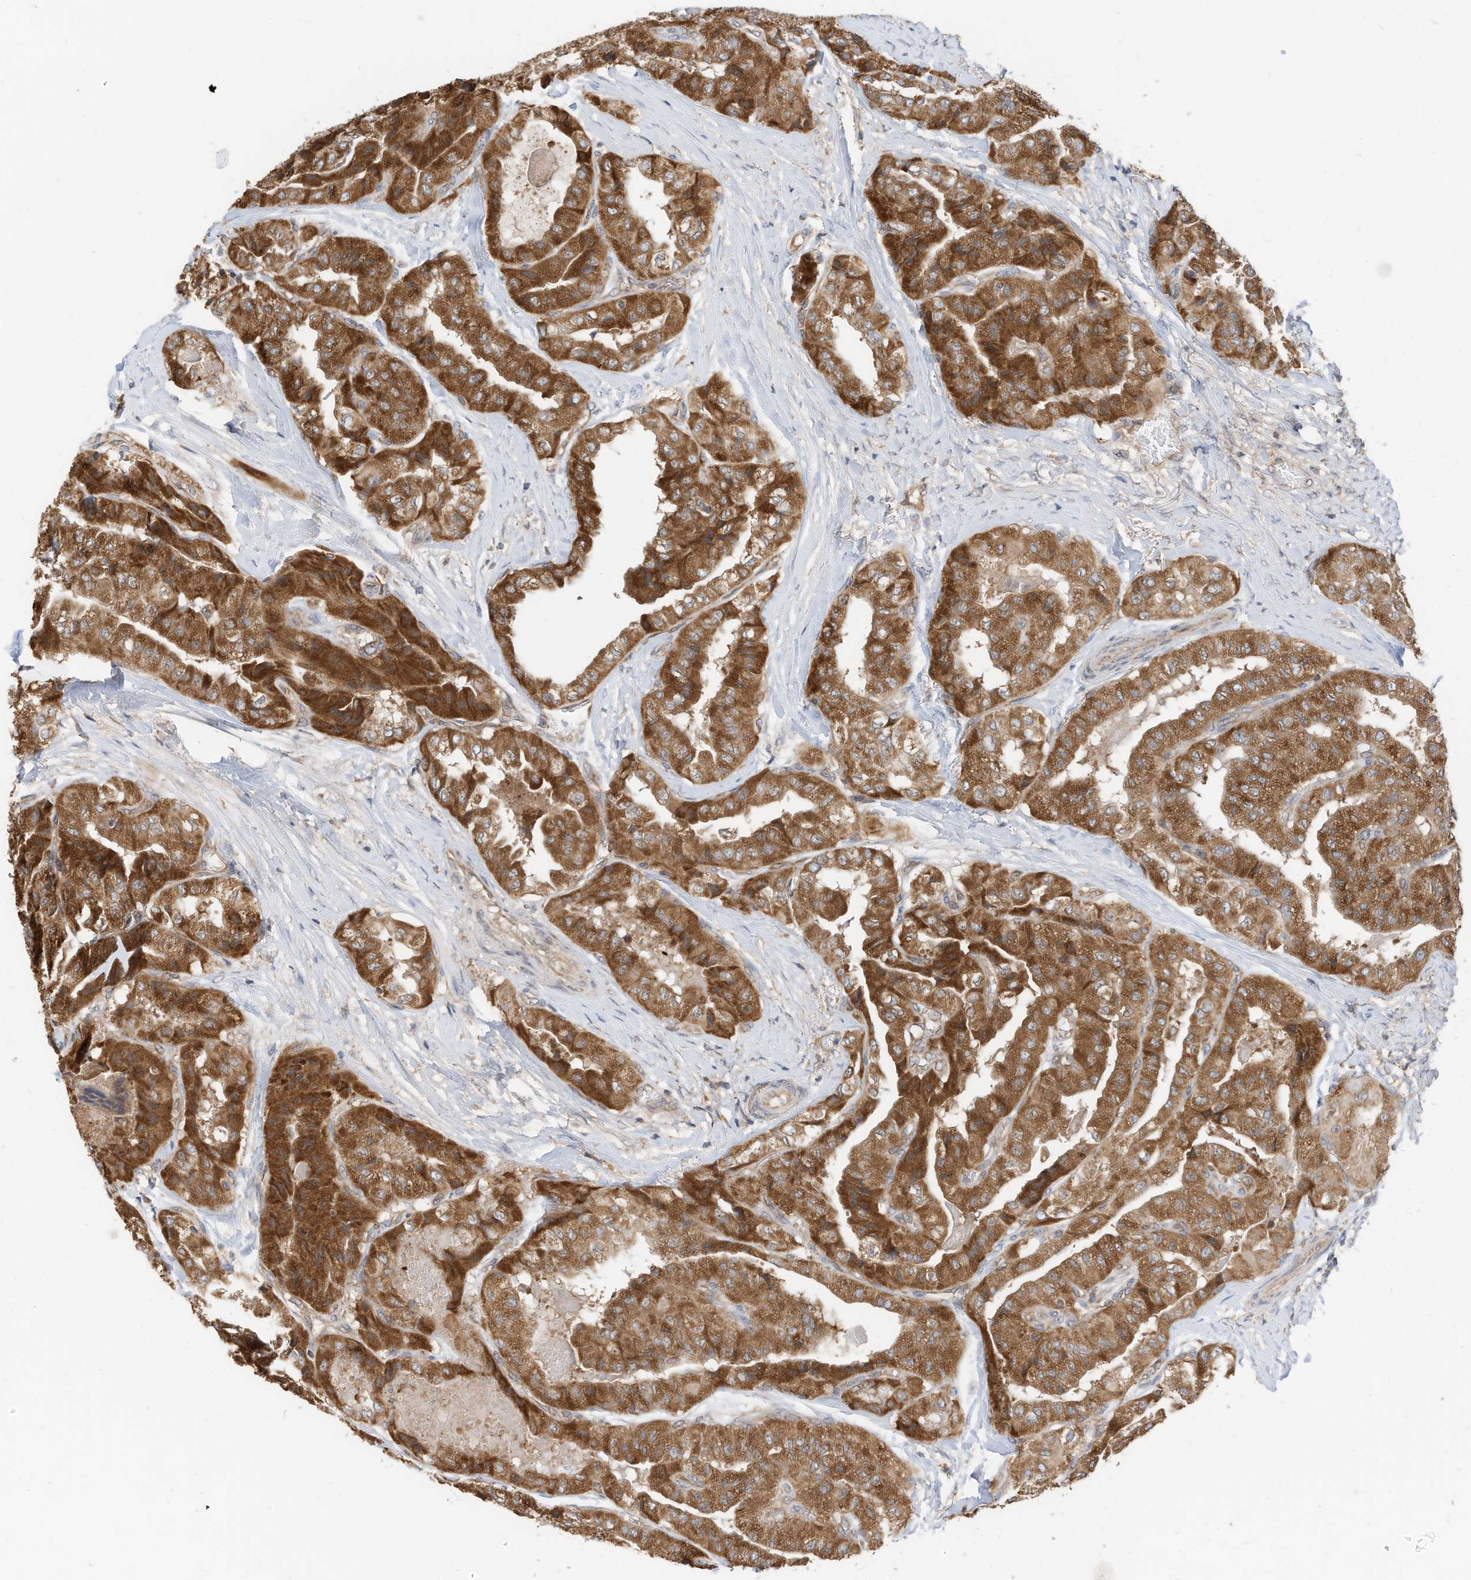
{"staining": {"intensity": "strong", "quantity": ">75%", "location": "cytoplasmic/membranous"}, "tissue": "thyroid cancer", "cell_type": "Tumor cells", "image_type": "cancer", "snomed": [{"axis": "morphology", "description": "Papillary adenocarcinoma, NOS"}, {"axis": "topography", "description": "Thyroid gland"}], "caption": "IHC histopathology image of human thyroid cancer stained for a protein (brown), which shows high levels of strong cytoplasmic/membranous staining in approximately >75% of tumor cells.", "gene": "METTL6", "patient": {"sex": "female", "age": 59}}